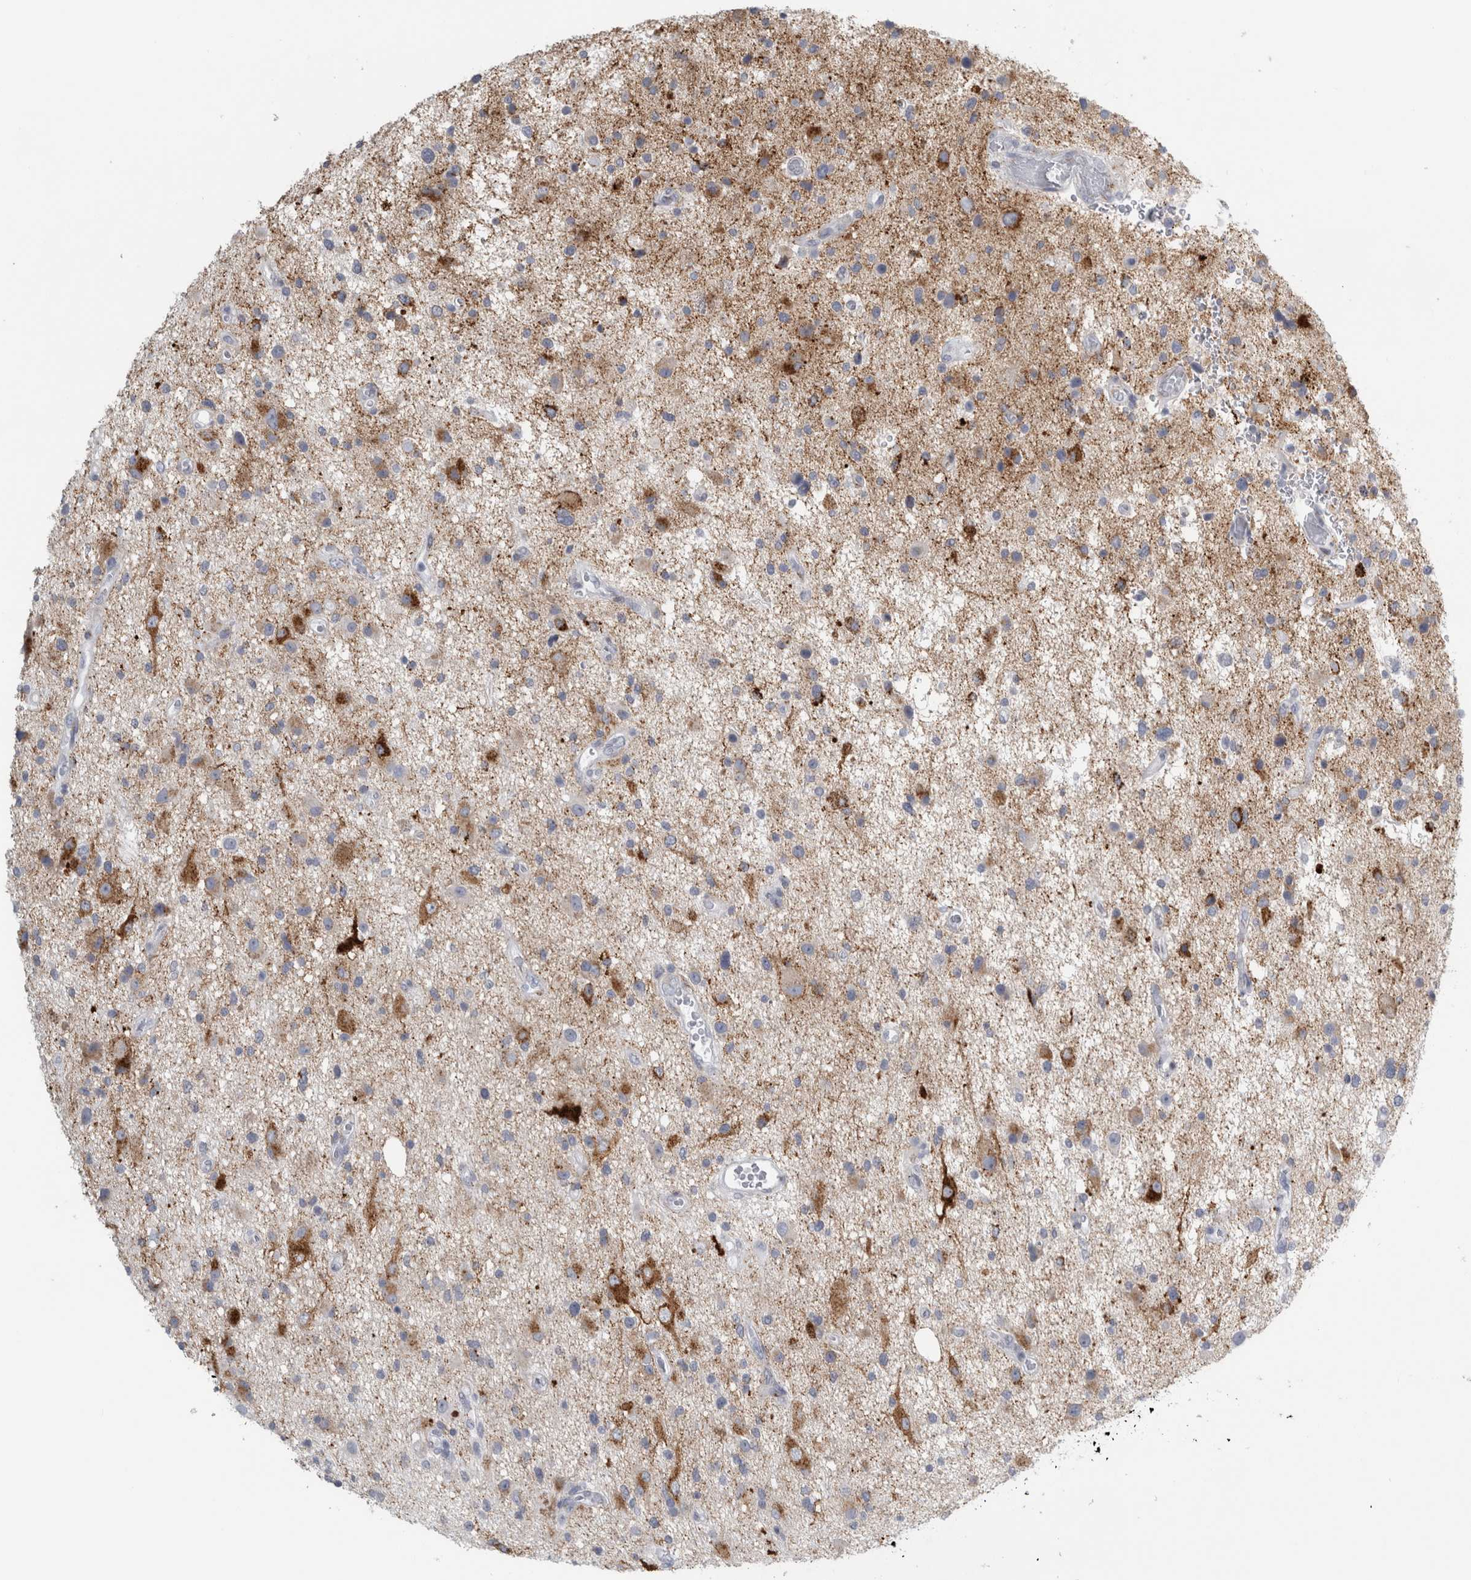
{"staining": {"intensity": "moderate", "quantity": "<25%", "location": "cytoplasmic/membranous"}, "tissue": "glioma", "cell_type": "Tumor cells", "image_type": "cancer", "snomed": [{"axis": "morphology", "description": "Glioma, malignant, High grade"}, {"axis": "topography", "description": "Brain"}], "caption": "Human malignant high-grade glioma stained for a protein (brown) demonstrates moderate cytoplasmic/membranous positive staining in about <25% of tumor cells.", "gene": "CPE", "patient": {"sex": "male", "age": 33}}